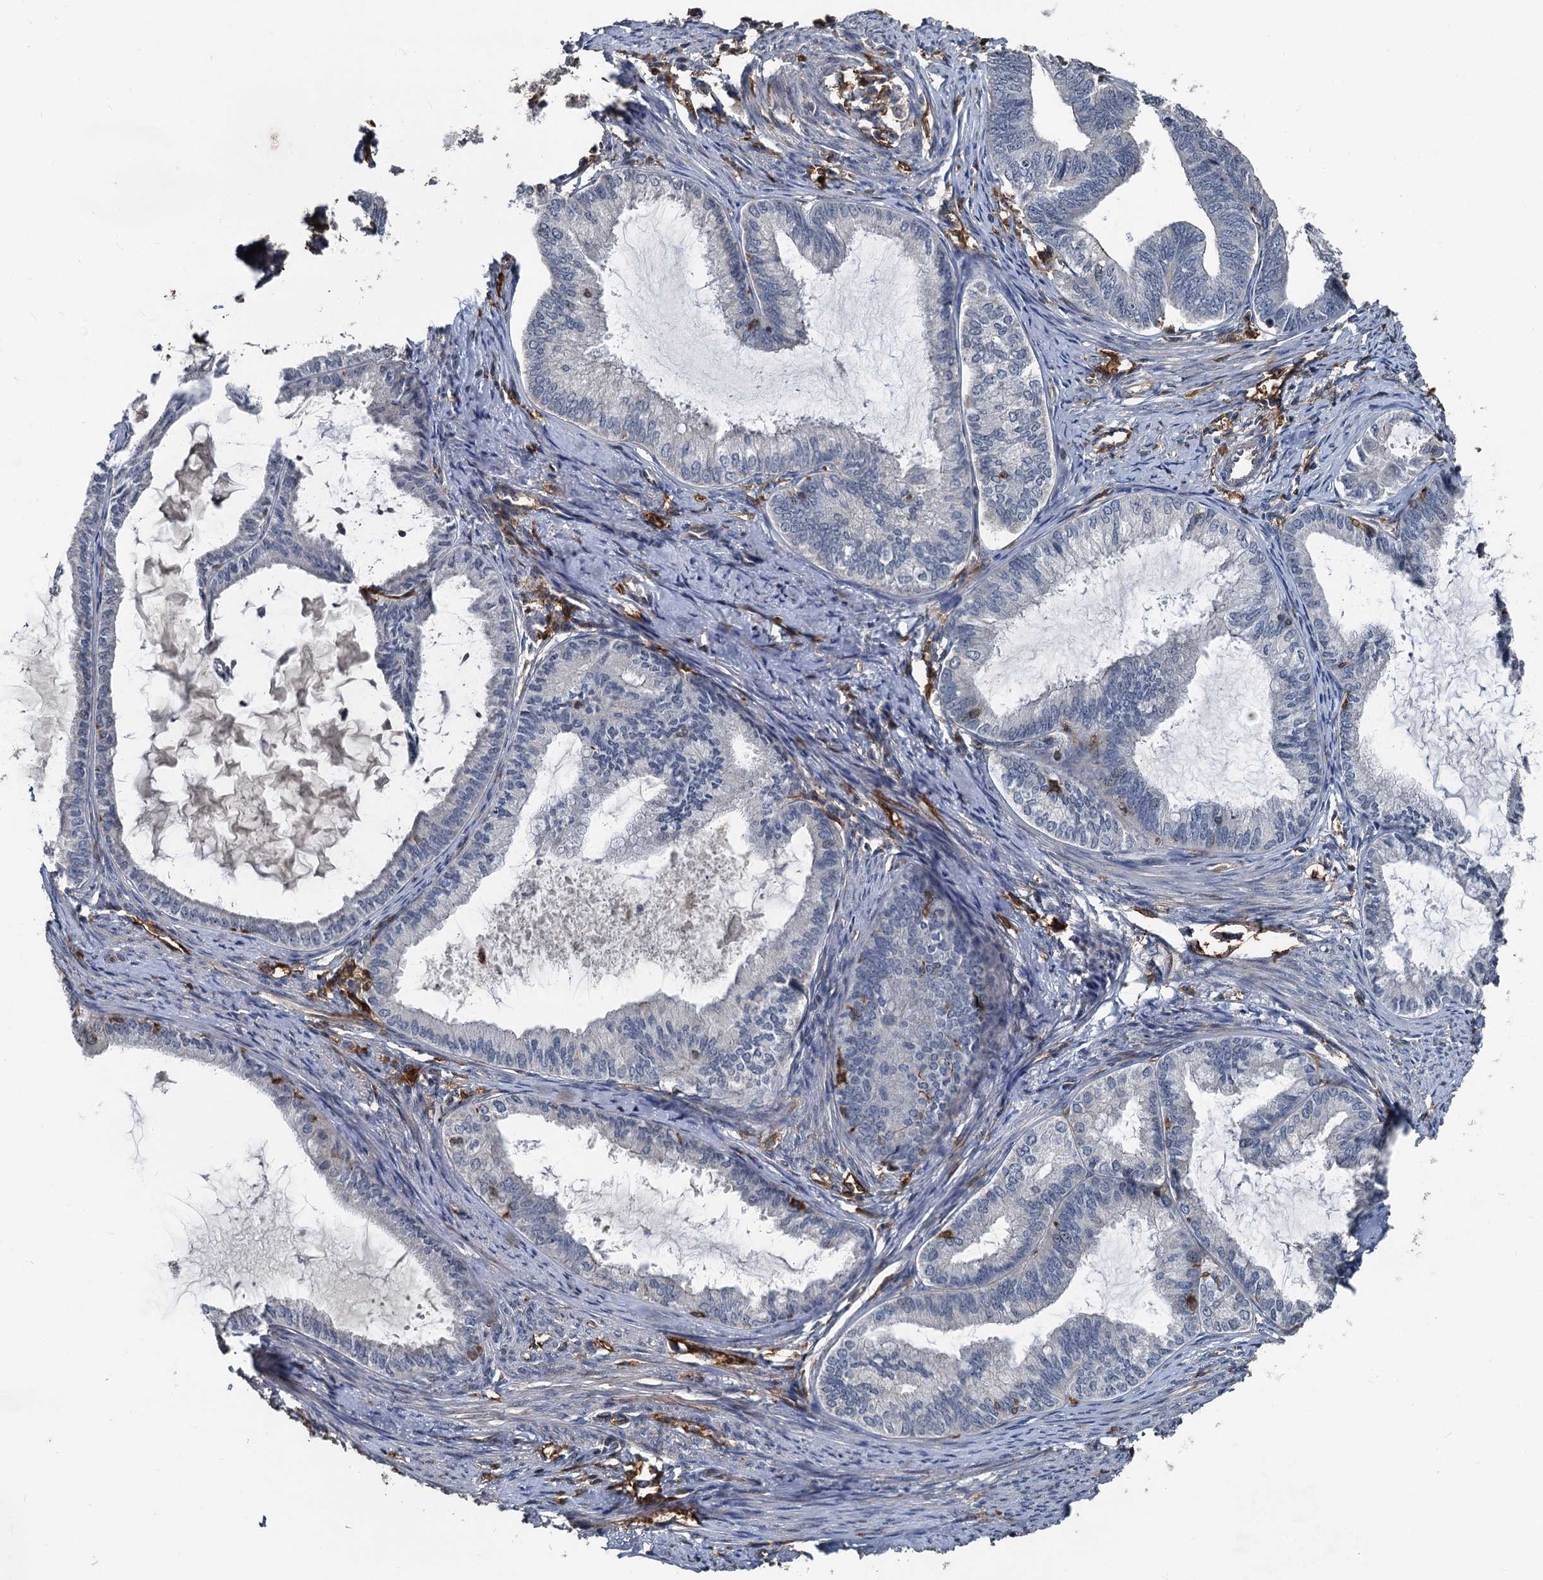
{"staining": {"intensity": "negative", "quantity": "none", "location": "none"}, "tissue": "endometrial cancer", "cell_type": "Tumor cells", "image_type": "cancer", "snomed": [{"axis": "morphology", "description": "Adenocarcinoma, NOS"}, {"axis": "topography", "description": "Endometrium"}], "caption": "IHC histopathology image of endometrial cancer (adenocarcinoma) stained for a protein (brown), which shows no staining in tumor cells.", "gene": "PLEKHO2", "patient": {"sex": "female", "age": 86}}